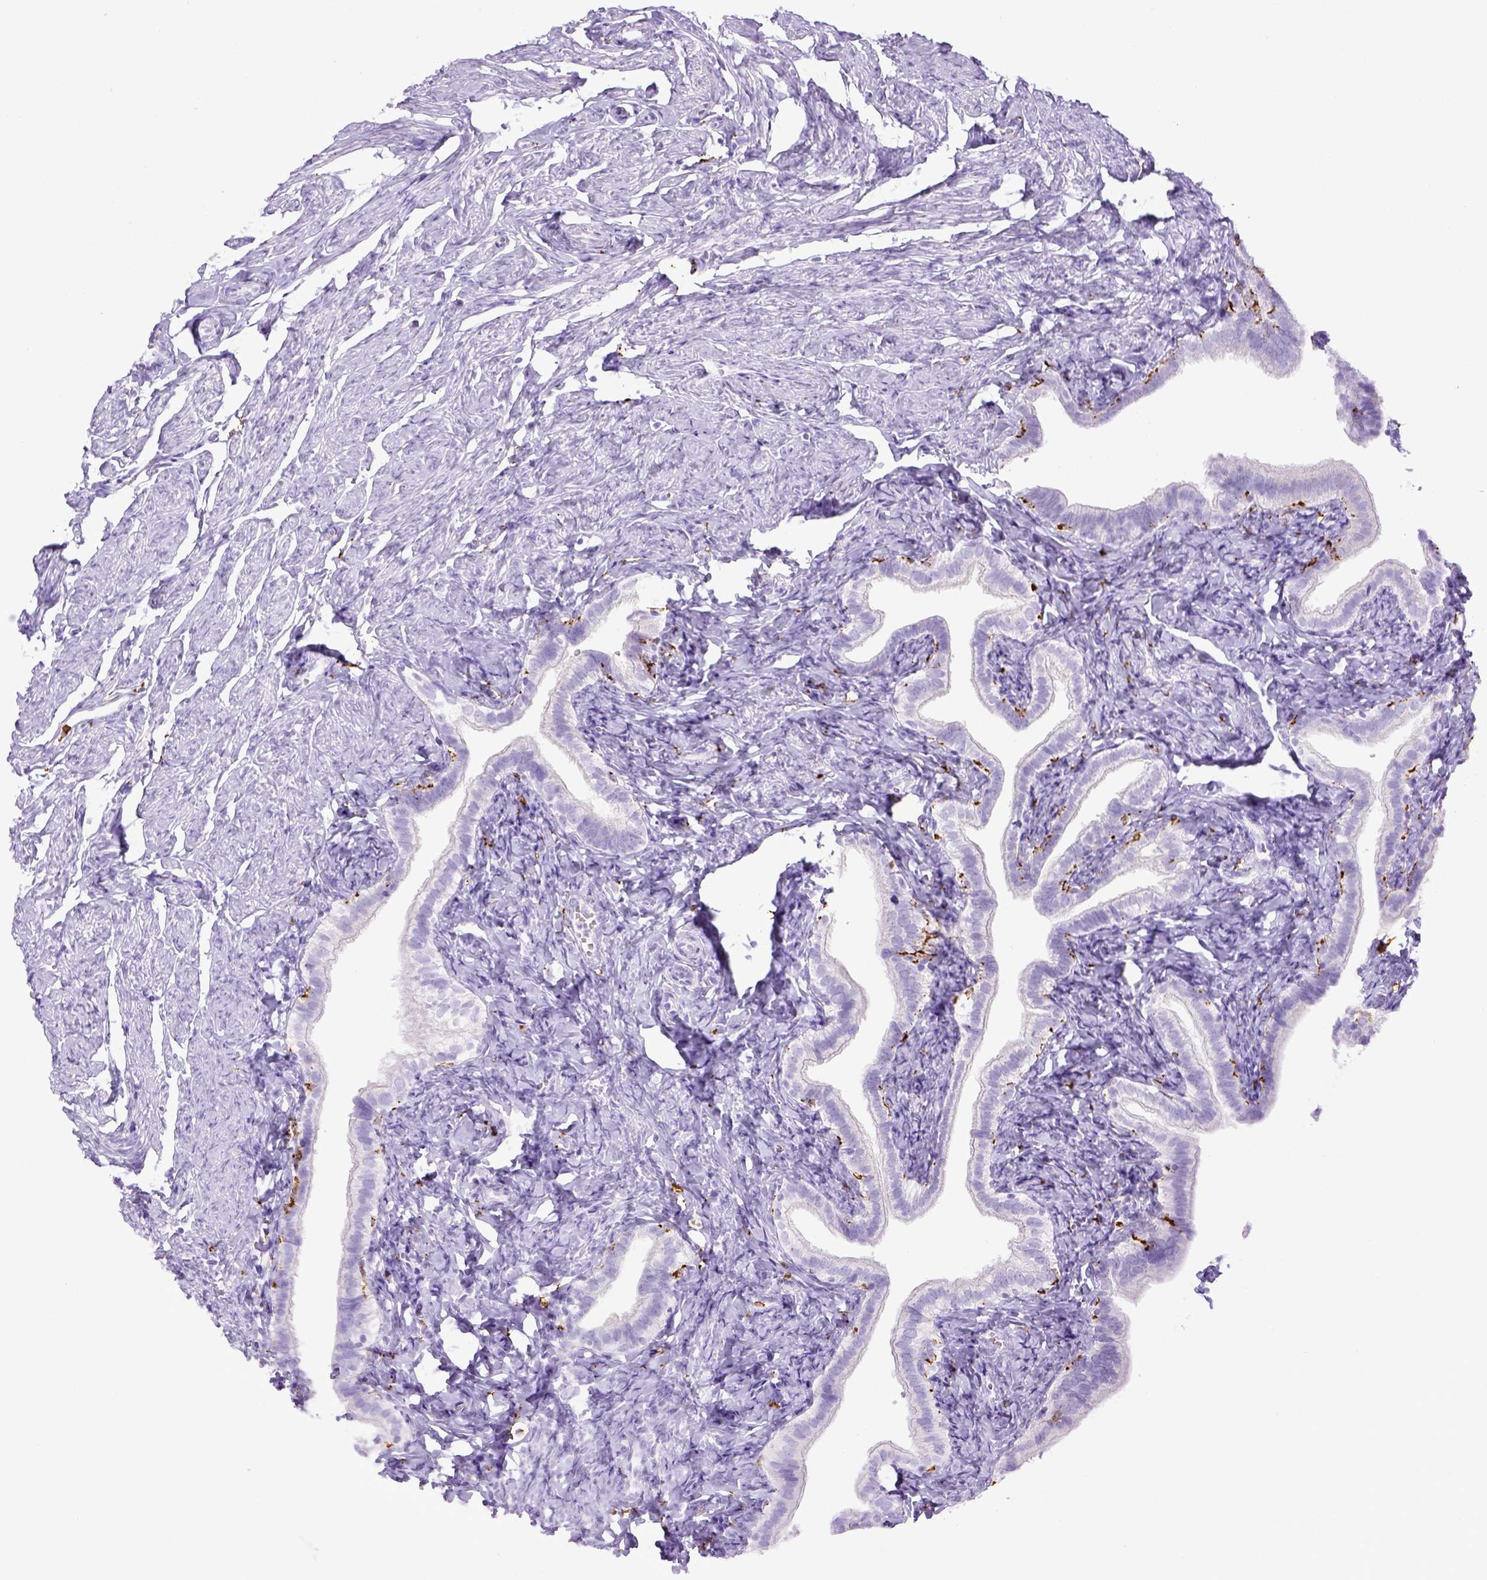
{"staining": {"intensity": "negative", "quantity": "none", "location": "none"}, "tissue": "fallopian tube", "cell_type": "Glandular cells", "image_type": "normal", "snomed": [{"axis": "morphology", "description": "Normal tissue, NOS"}, {"axis": "topography", "description": "Fallopian tube"}], "caption": "Immunohistochemistry (IHC) of normal human fallopian tube displays no staining in glandular cells.", "gene": "CD68", "patient": {"sex": "female", "age": 41}}